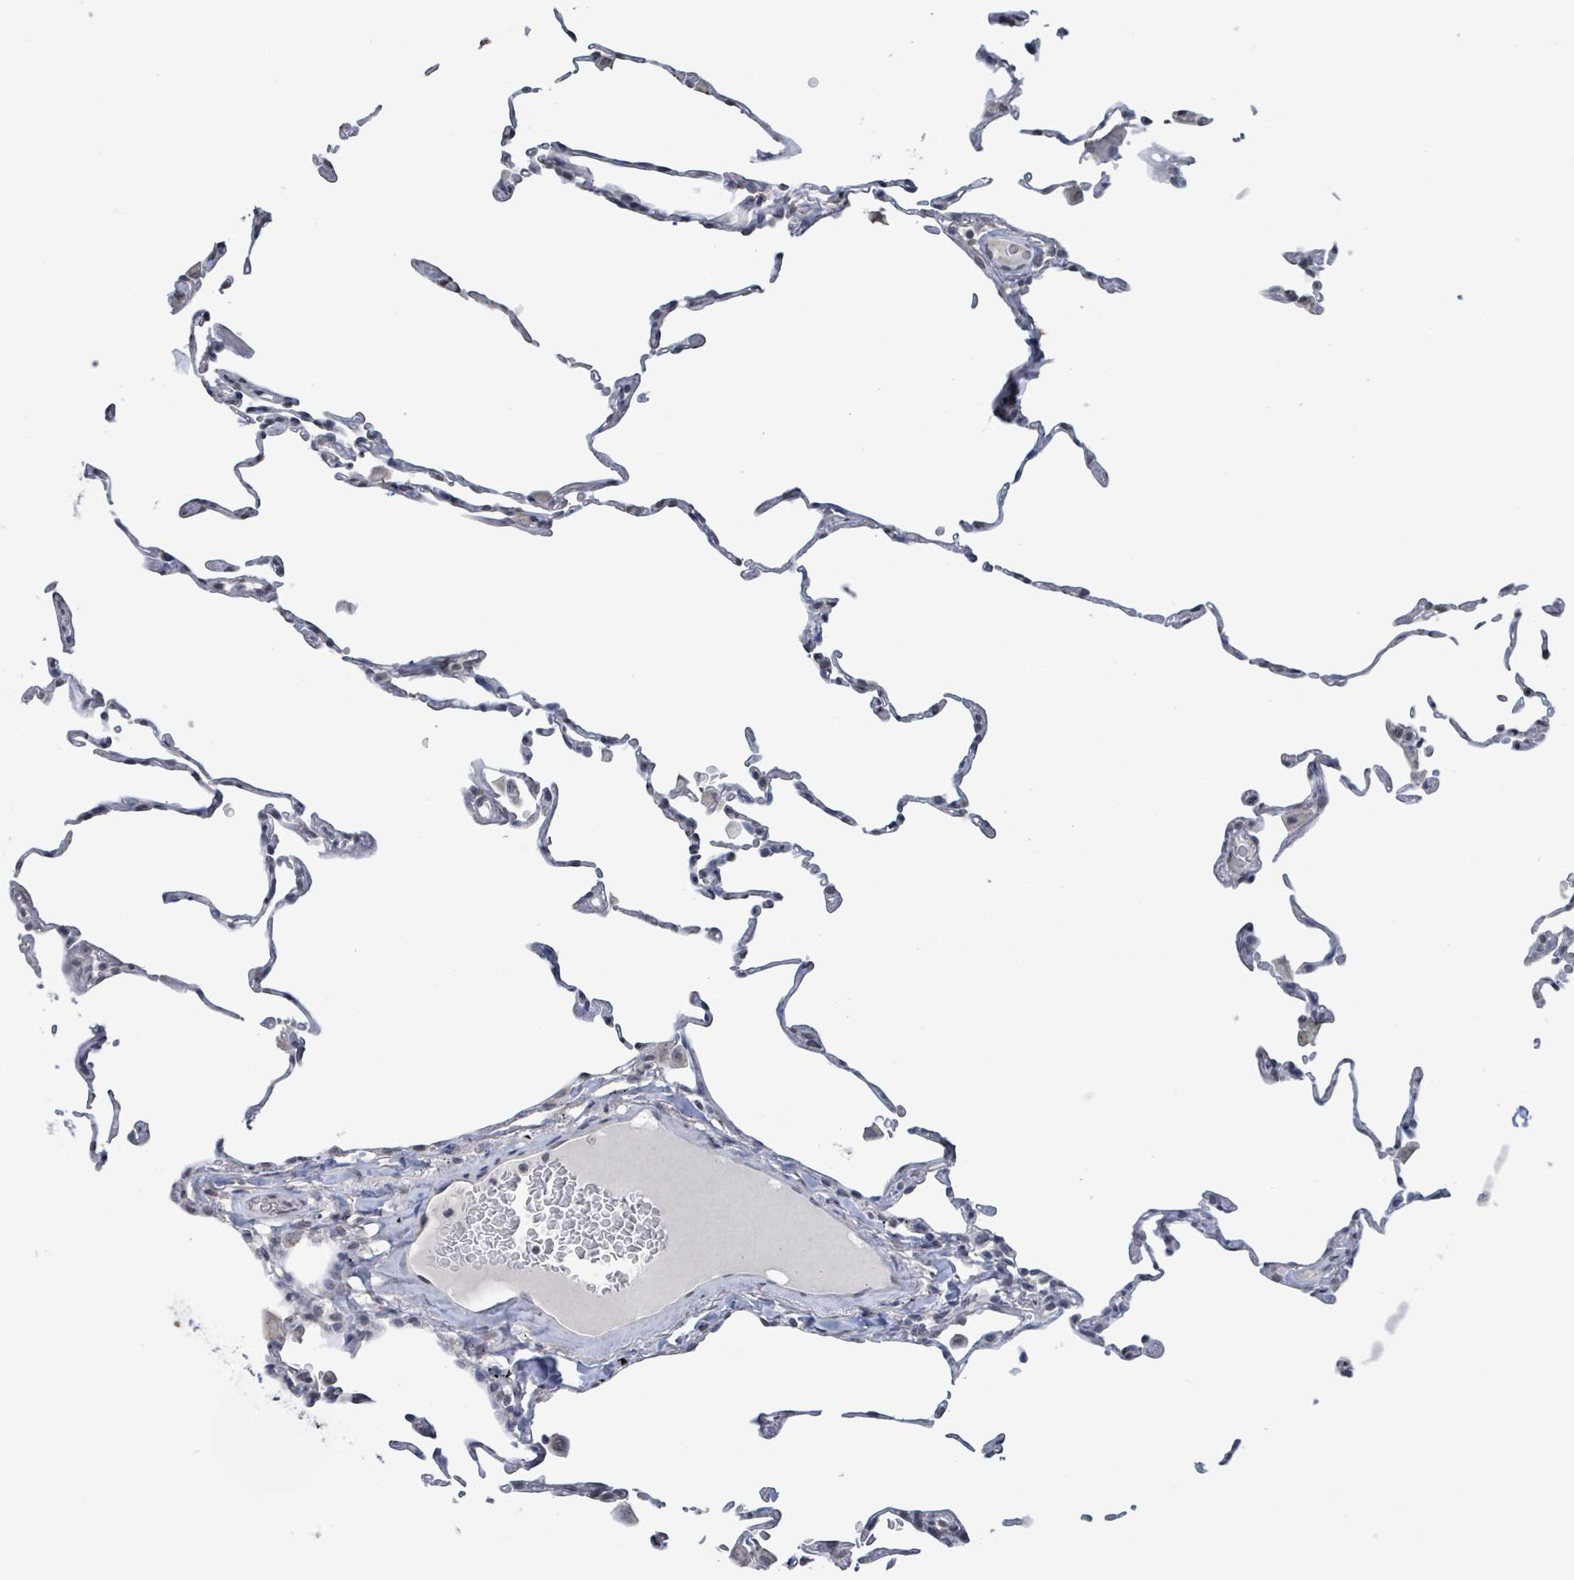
{"staining": {"intensity": "negative", "quantity": "none", "location": "none"}, "tissue": "lung", "cell_type": "Alveolar cells", "image_type": "normal", "snomed": [{"axis": "morphology", "description": "Normal tissue, NOS"}, {"axis": "topography", "description": "Lung"}], "caption": "A high-resolution image shows IHC staining of unremarkable lung, which demonstrates no significant positivity in alveolar cells. The staining was performed using DAB (3,3'-diaminobenzidine) to visualize the protein expression in brown, while the nuclei were stained in blue with hematoxylin (Magnification: 20x).", "gene": "CA9", "patient": {"sex": "female", "age": 57}}